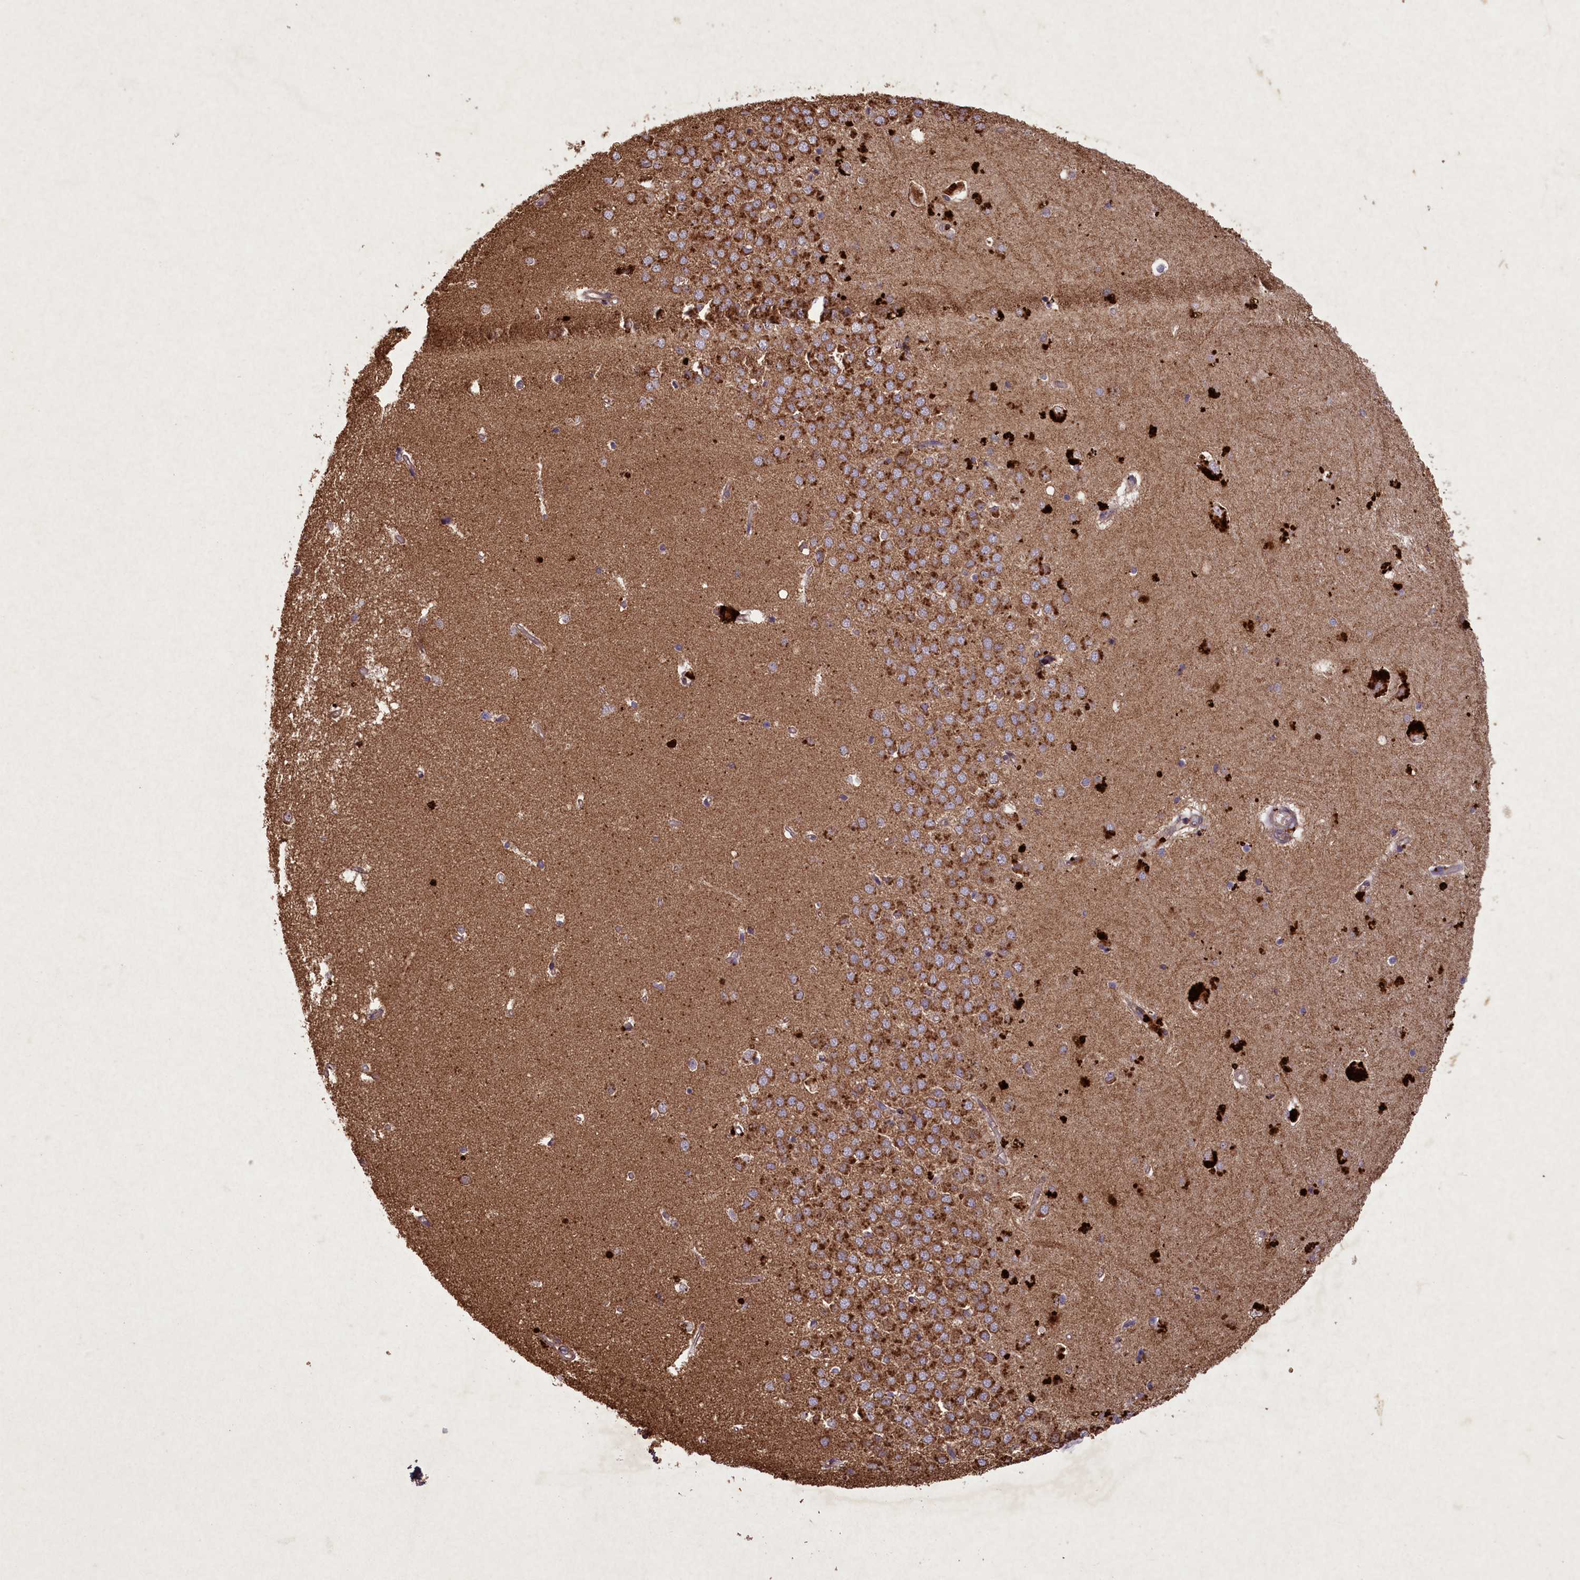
{"staining": {"intensity": "moderate", "quantity": "<25%", "location": "cytoplasmic/membranous"}, "tissue": "hippocampus", "cell_type": "Glial cells", "image_type": "normal", "snomed": [{"axis": "morphology", "description": "Normal tissue, NOS"}, {"axis": "topography", "description": "Hippocampus"}], "caption": "This histopathology image demonstrates benign hippocampus stained with immunohistochemistry (IHC) to label a protein in brown. The cytoplasmic/membranous of glial cells show moderate positivity for the protein. Nuclei are counter-stained blue.", "gene": "CIAO2B", "patient": {"sex": "male", "age": 45}}